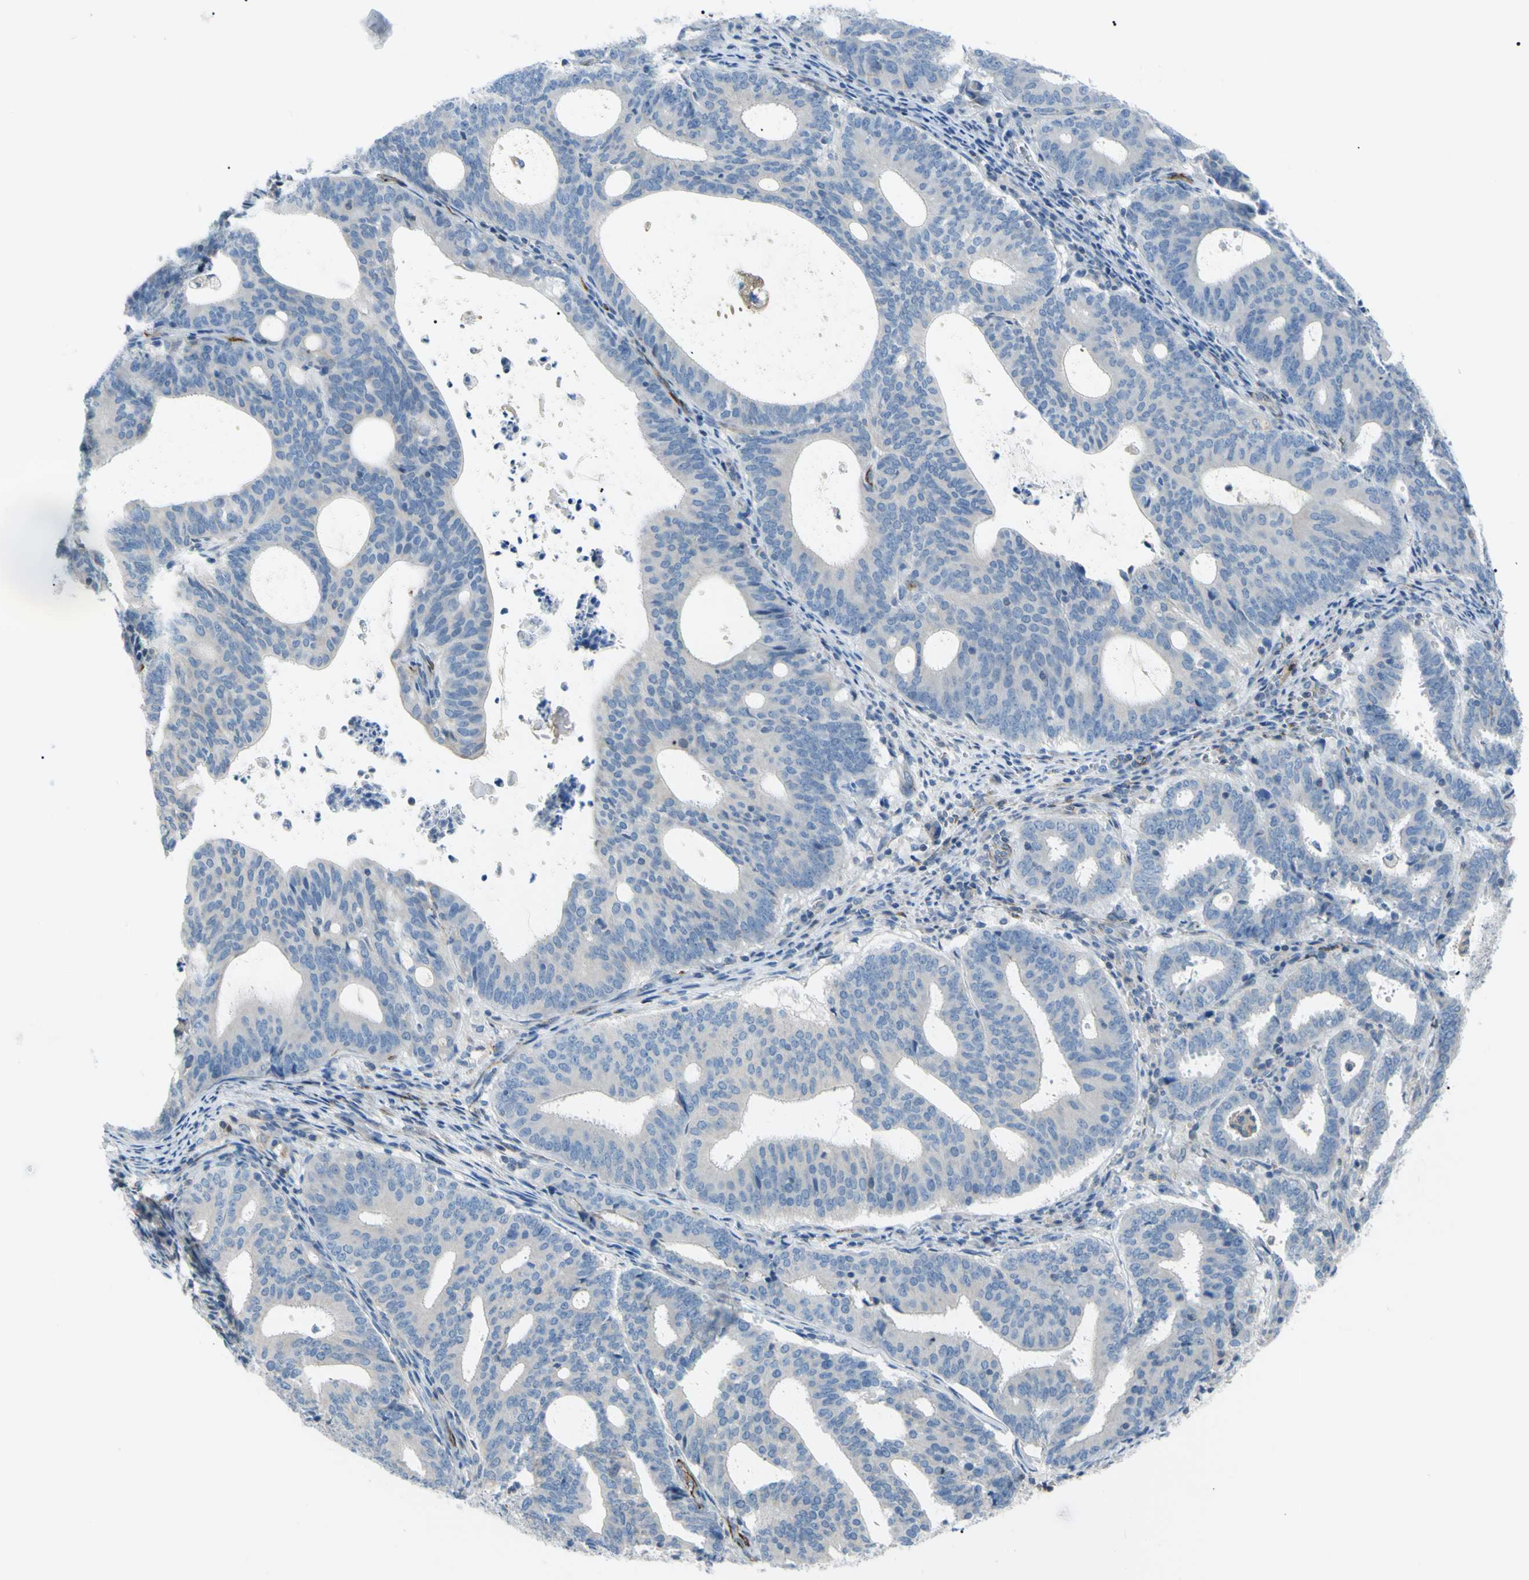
{"staining": {"intensity": "negative", "quantity": "none", "location": "none"}, "tissue": "endometrial cancer", "cell_type": "Tumor cells", "image_type": "cancer", "snomed": [{"axis": "morphology", "description": "Adenocarcinoma, NOS"}, {"axis": "topography", "description": "Uterus"}], "caption": "IHC of endometrial cancer reveals no expression in tumor cells.", "gene": "PRRG2", "patient": {"sex": "female", "age": 83}}